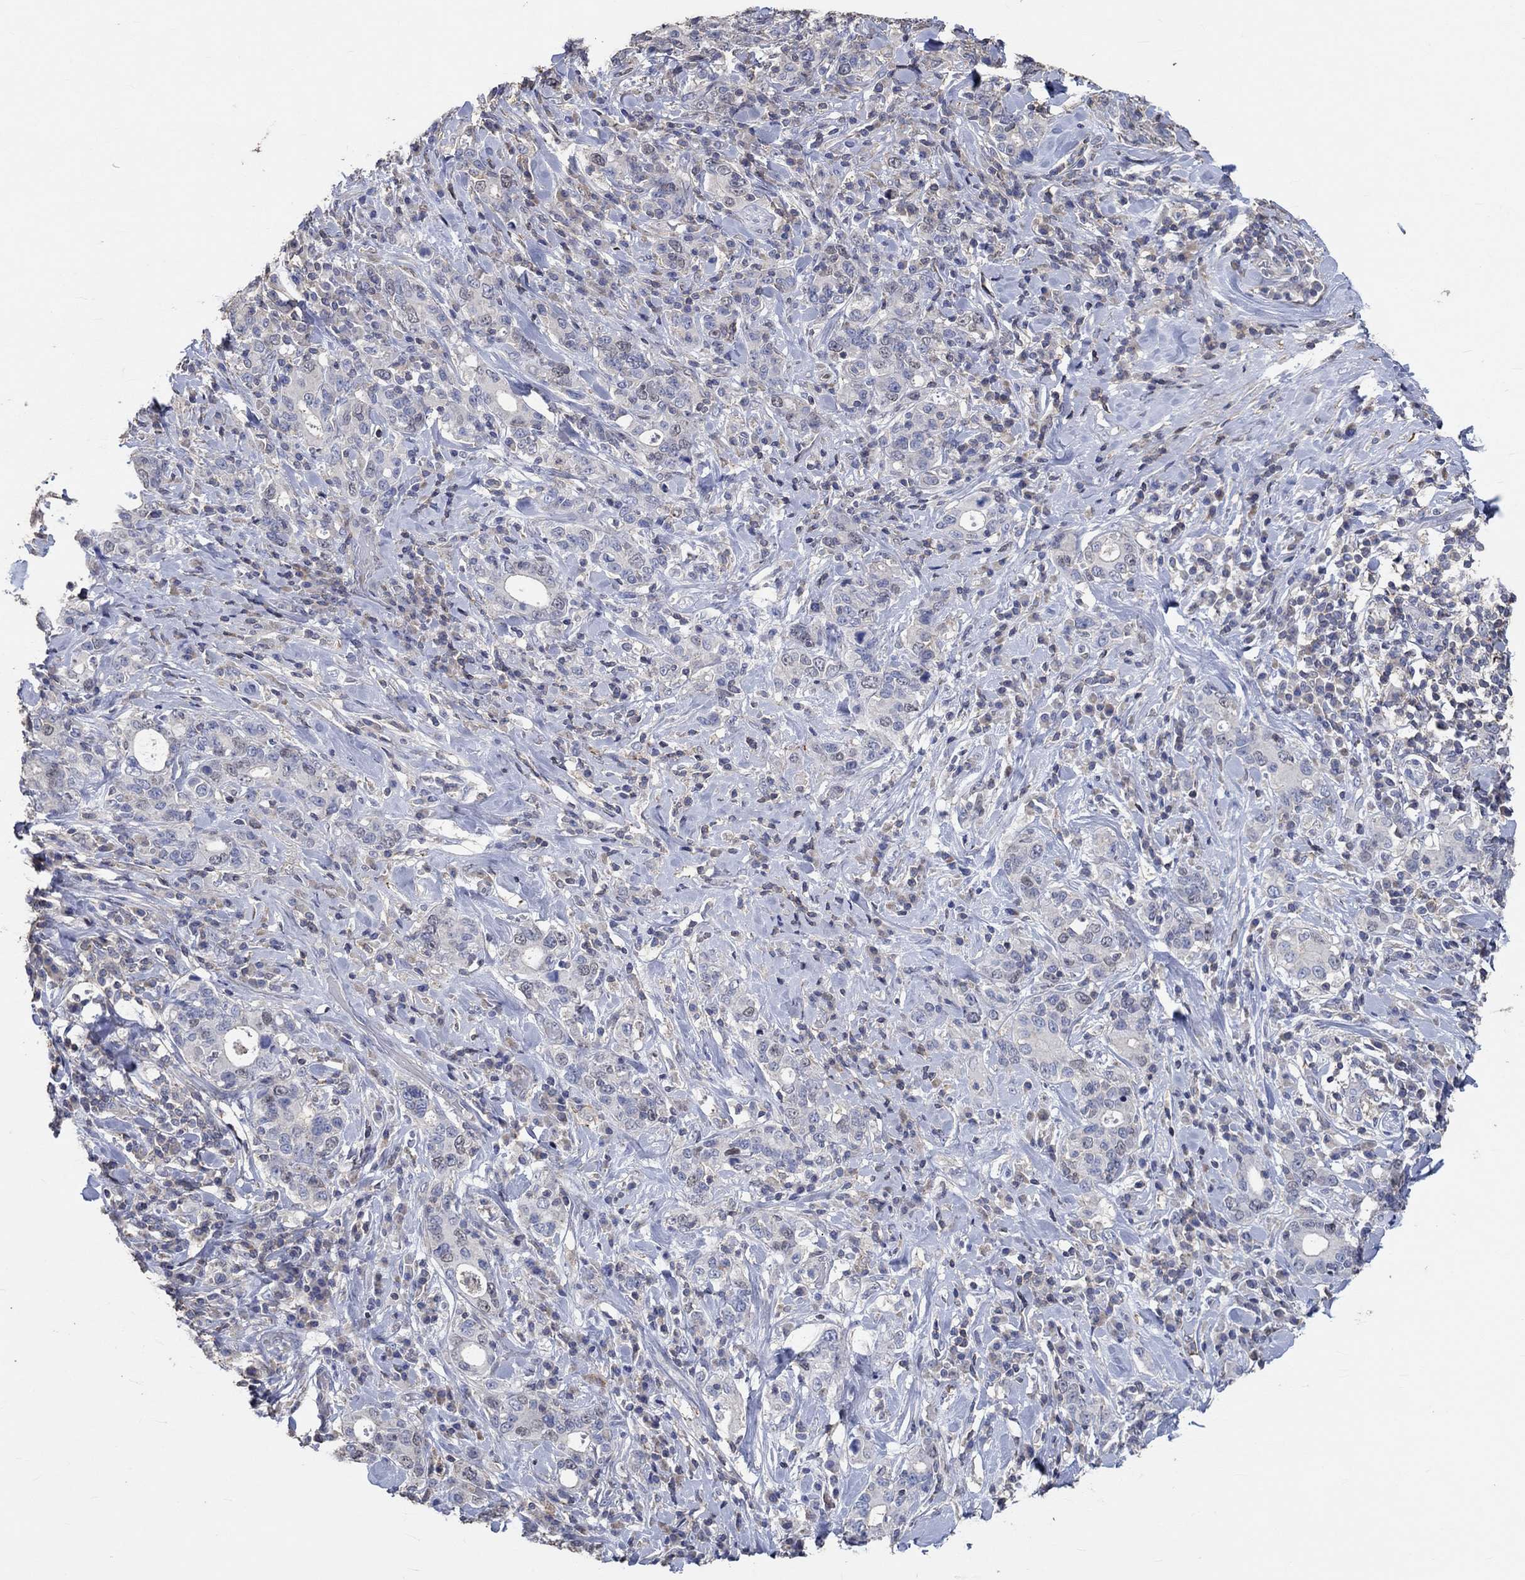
{"staining": {"intensity": "negative", "quantity": "none", "location": "none"}, "tissue": "stomach cancer", "cell_type": "Tumor cells", "image_type": "cancer", "snomed": [{"axis": "morphology", "description": "Adenocarcinoma, NOS"}, {"axis": "topography", "description": "Stomach"}], "caption": "Histopathology image shows no significant protein expression in tumor cells of adenocarcinoma (stomach).", "gene": "TNFAIP8L3", "patient": {"sex": "male", "age": 79}}